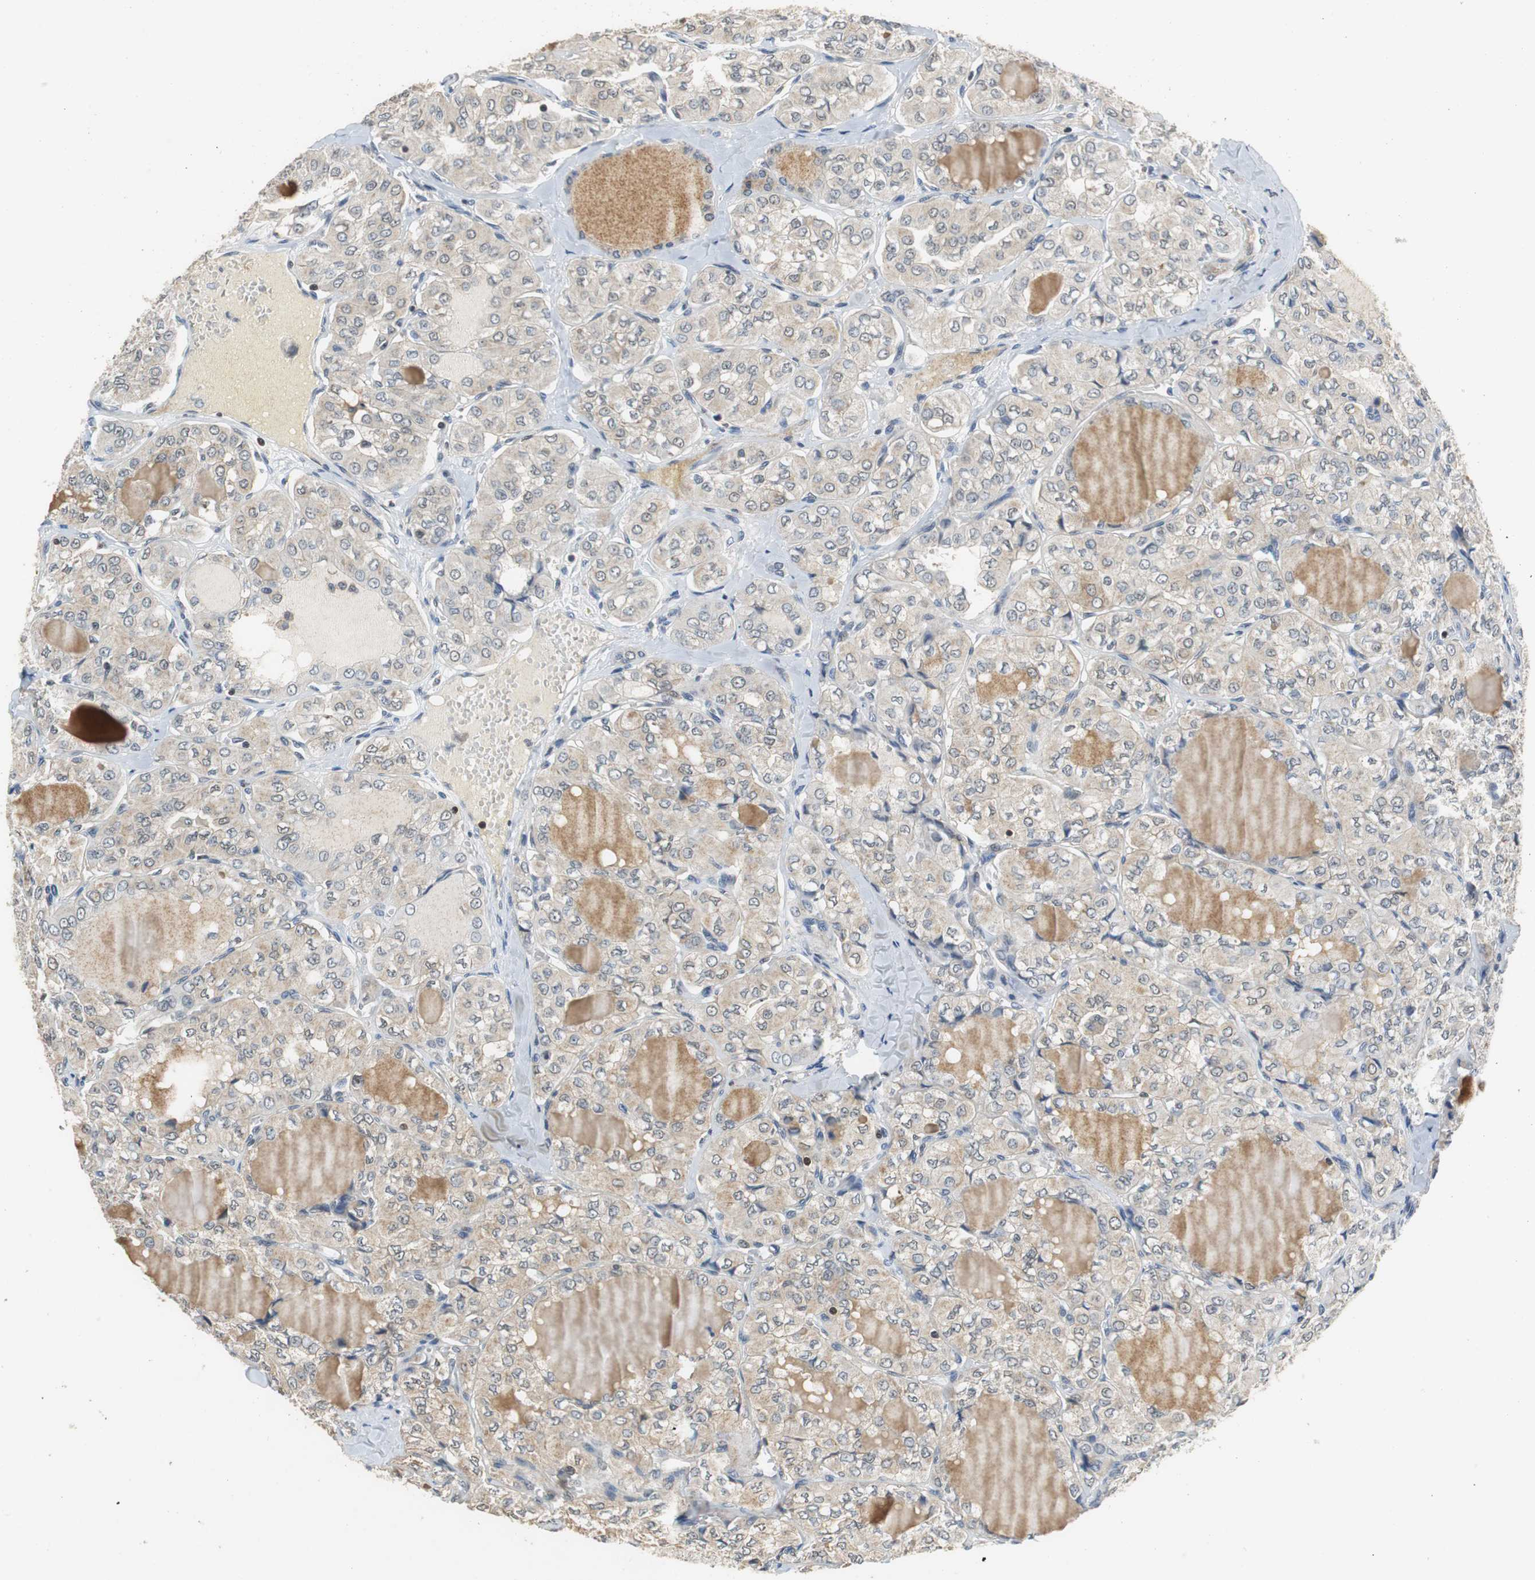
{"staining": {"intensity": "moderate", "quantity": ">75%", "location": "cytoplasmic/membranous"}, "tissue": "thyroid cancer", "cell_type": "Tumor cells", "image_type": "cancer", "snomed": [{"axis": "morphology", "description": "Papillary adenocarcinoma, NOS"}, {"axis": "topography", "description": "Thyroid gland"}], "caption": "IHC micrograph of thyroid cancer stained for a protein (brown), which demonstrates medium levels of moderate cytoplasmic/membranous expression in approximately >75% of tumor cells.", "gene": "GSDMD", "patient": {"sex": "male", "age": 20}}